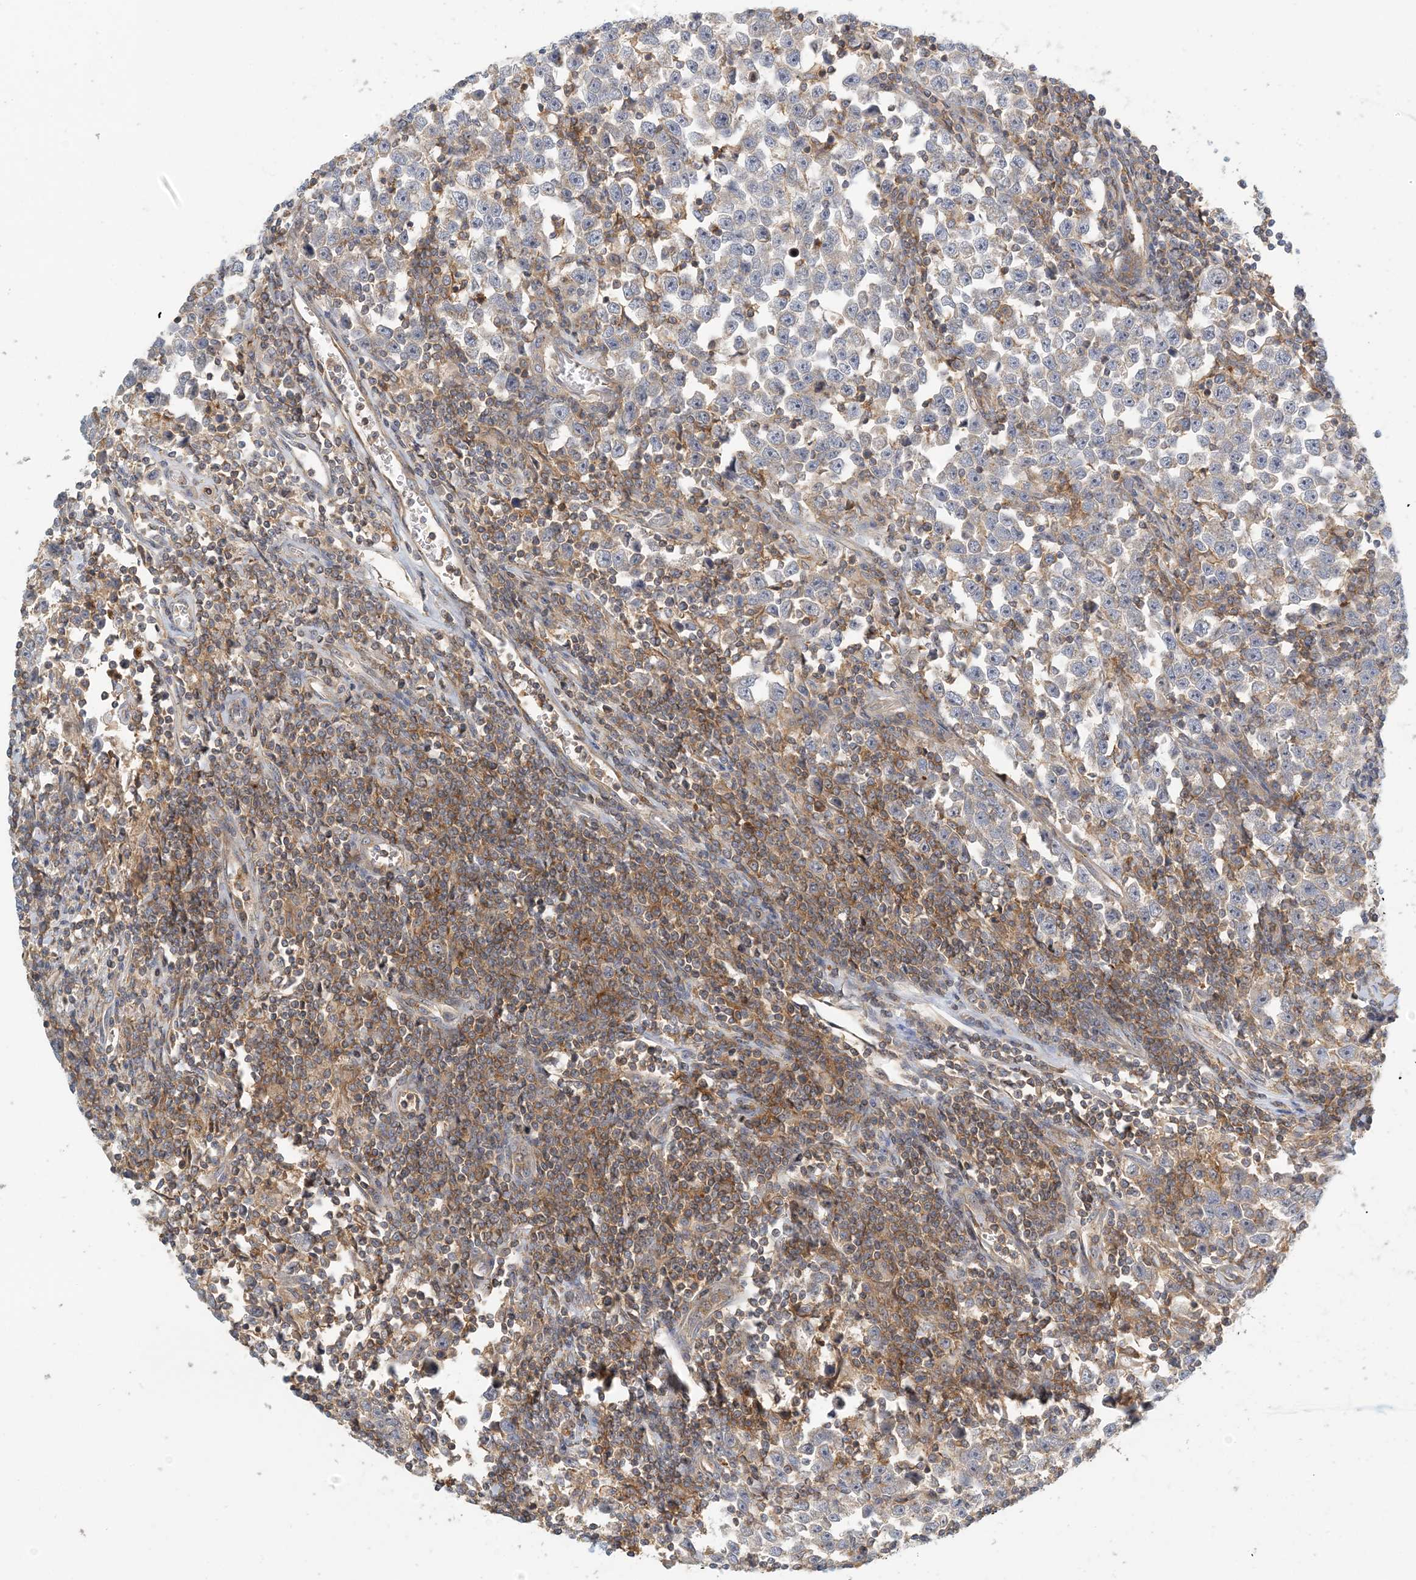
{"staining": {"intensity": "negative", "quantity": "none", "location": "none"}, "tissue": "testis cancer", "cell_type": "Tumor cells", "image_type": "cancer", "snomed": [{"axis": "morphology", "description": "Normal tissue, NOS"}, {"axis": "morphology", "description": "Seminoma, NOS"}, {"axis": "topography", "description": "Testis"}], "caption": "Image shows no protein staining in tumor cells of testis cancer tissue.", "gene": "COLEC11", "patient": {"sex": "male", "age": 43}}